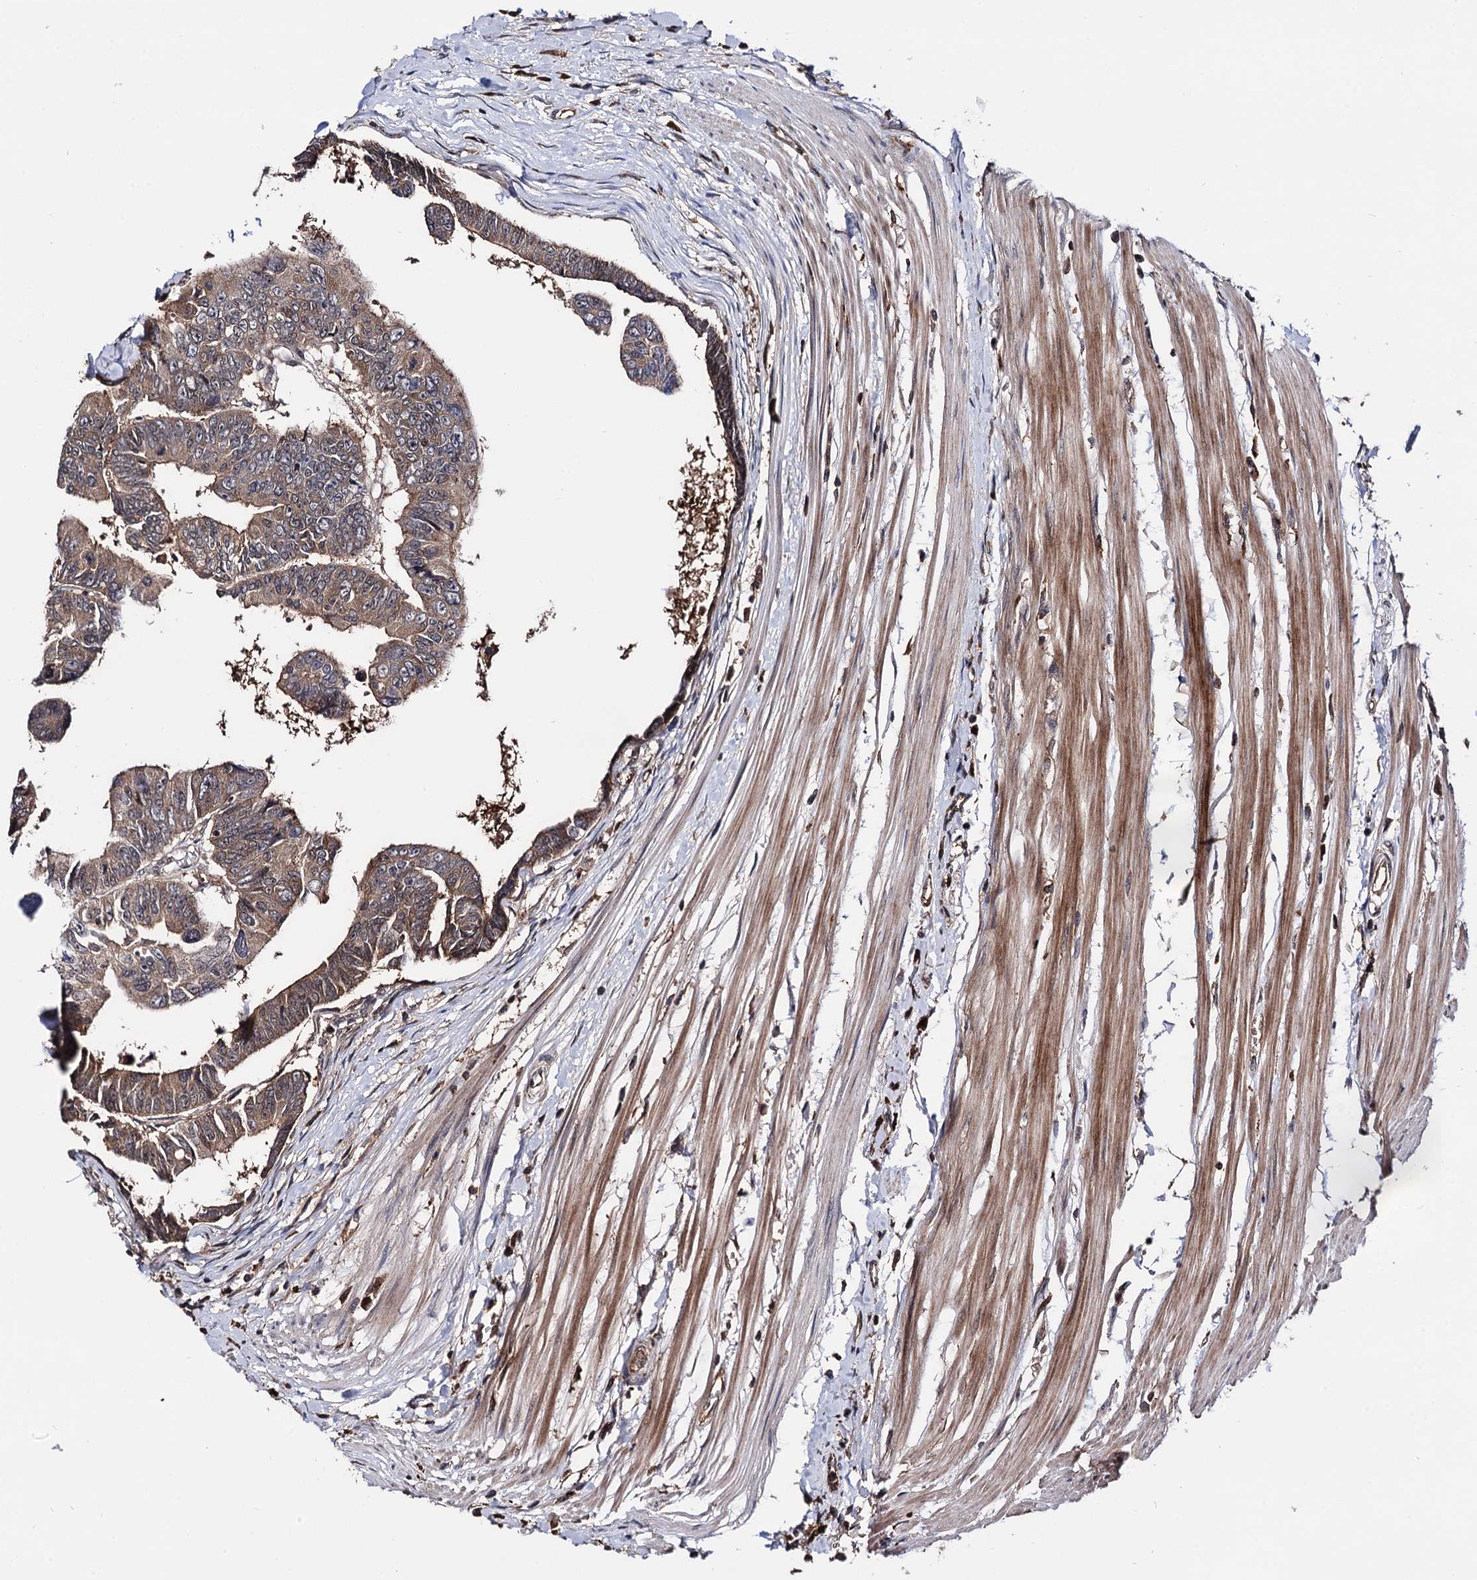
{"staining": {"intensity": "moderate", "quantity": ">75%", "location": "cytoplasmic/membranous"}, "tissue": "colorectal cancer", "cell_type": "Tumor cells", "image_type": "cancer", "snomed": [{"axis": "morphology", "description": "Adenocarcinoma, NOS"}, {"axis": "topography", "description": "Rectum"}], "caption": "The immunohistochemical stain highlights moderate cytoplasmic/membranous expression in tumor cells of colorectal cancer (adenocarcinoma) tissue.", "gene": "MICAL2", "patient": {"sex": "female", "age": 65}}